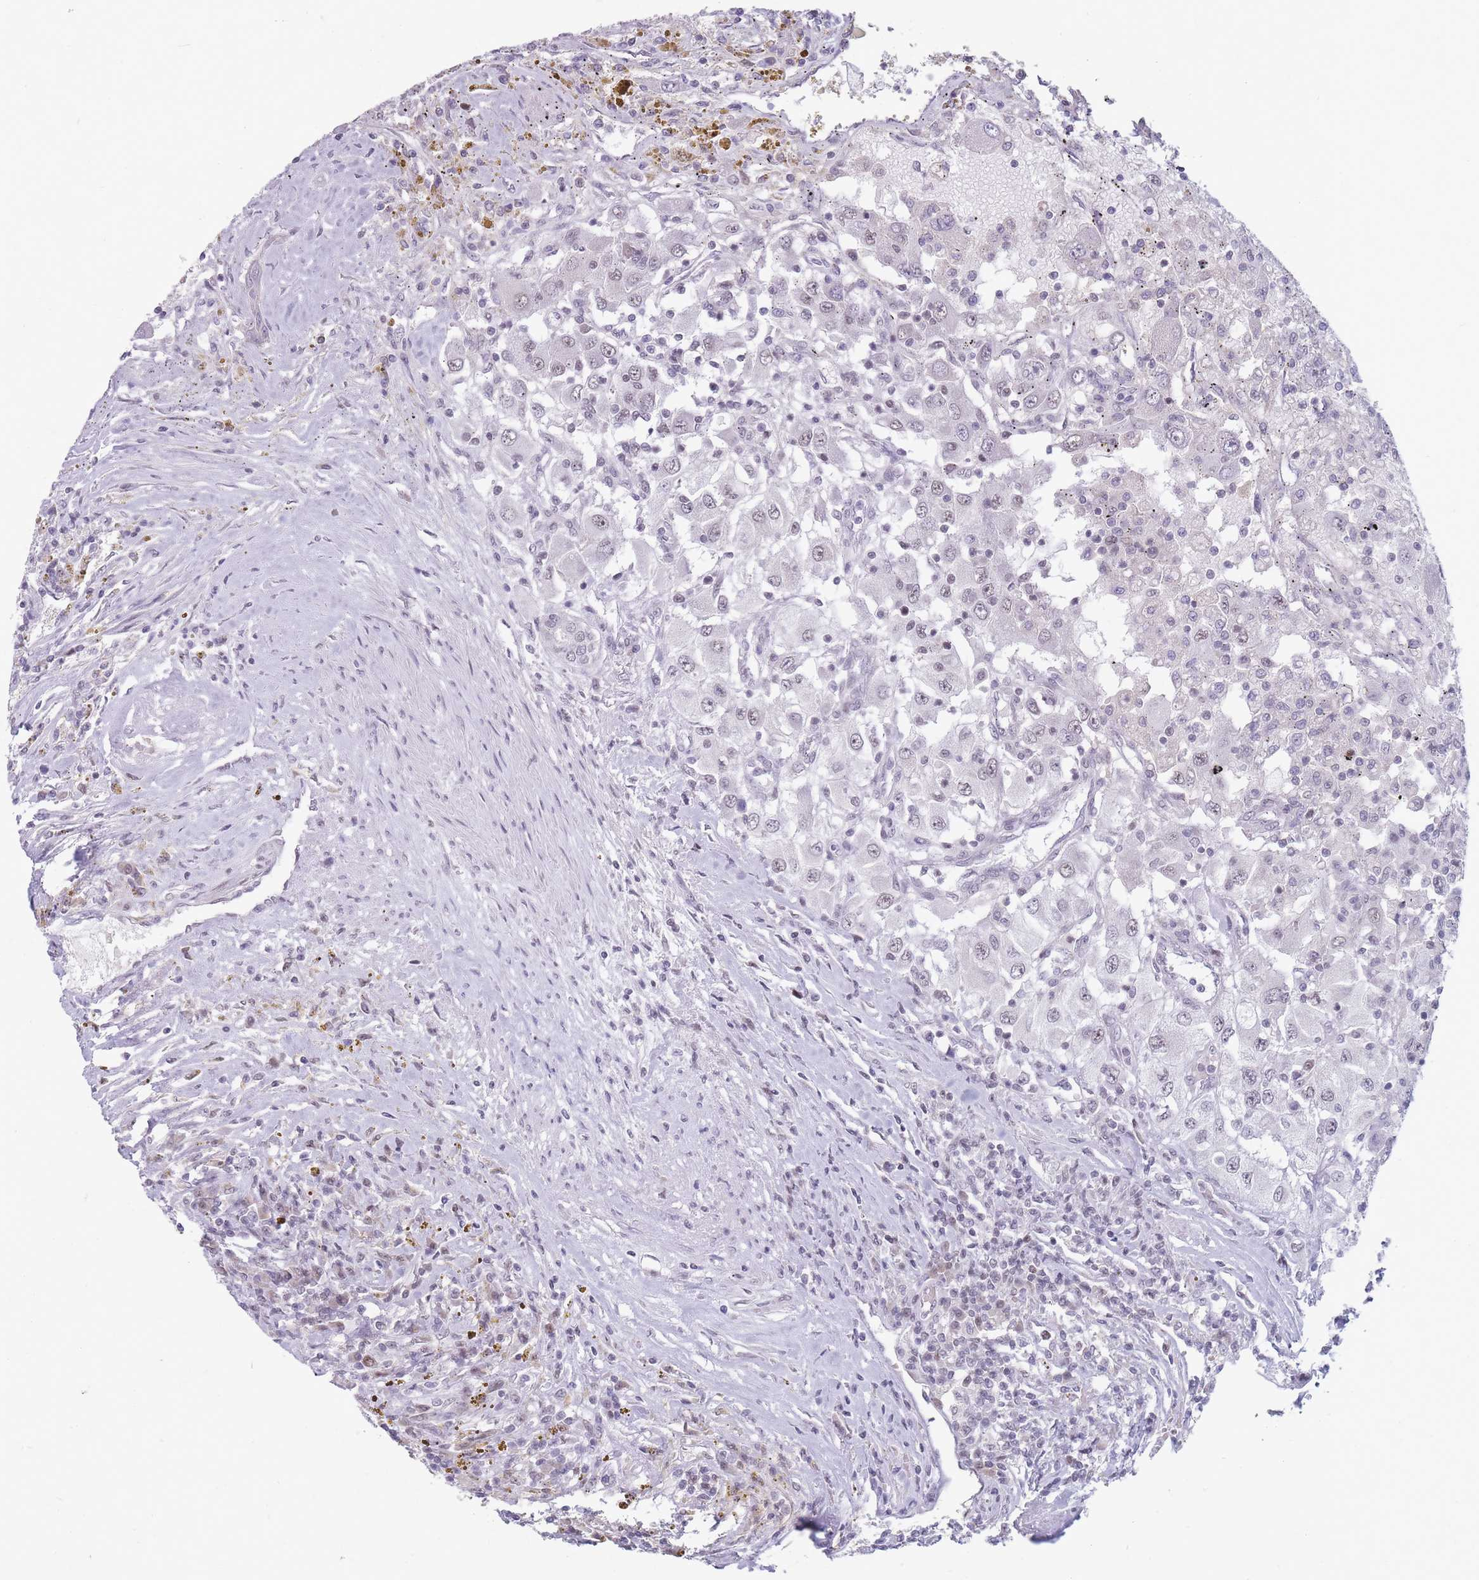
{"staining": {"intensity": "negative", "quantity": "none", "location": "none"}, "tissue": "renal cancer", "cell_type": "Tumor cells", "image_type": "cancer", "snomed": [{"axis": "morphology", "description": "Adenocarcinoma, NOS"}, {"axis": "topography", "description": "Kidney"}], "caption": "Tumor cells show no significant positivity in renal adenocarcinoma.", "gene": "ARID3B", "patient": {"sex": "female", "age": 67}}